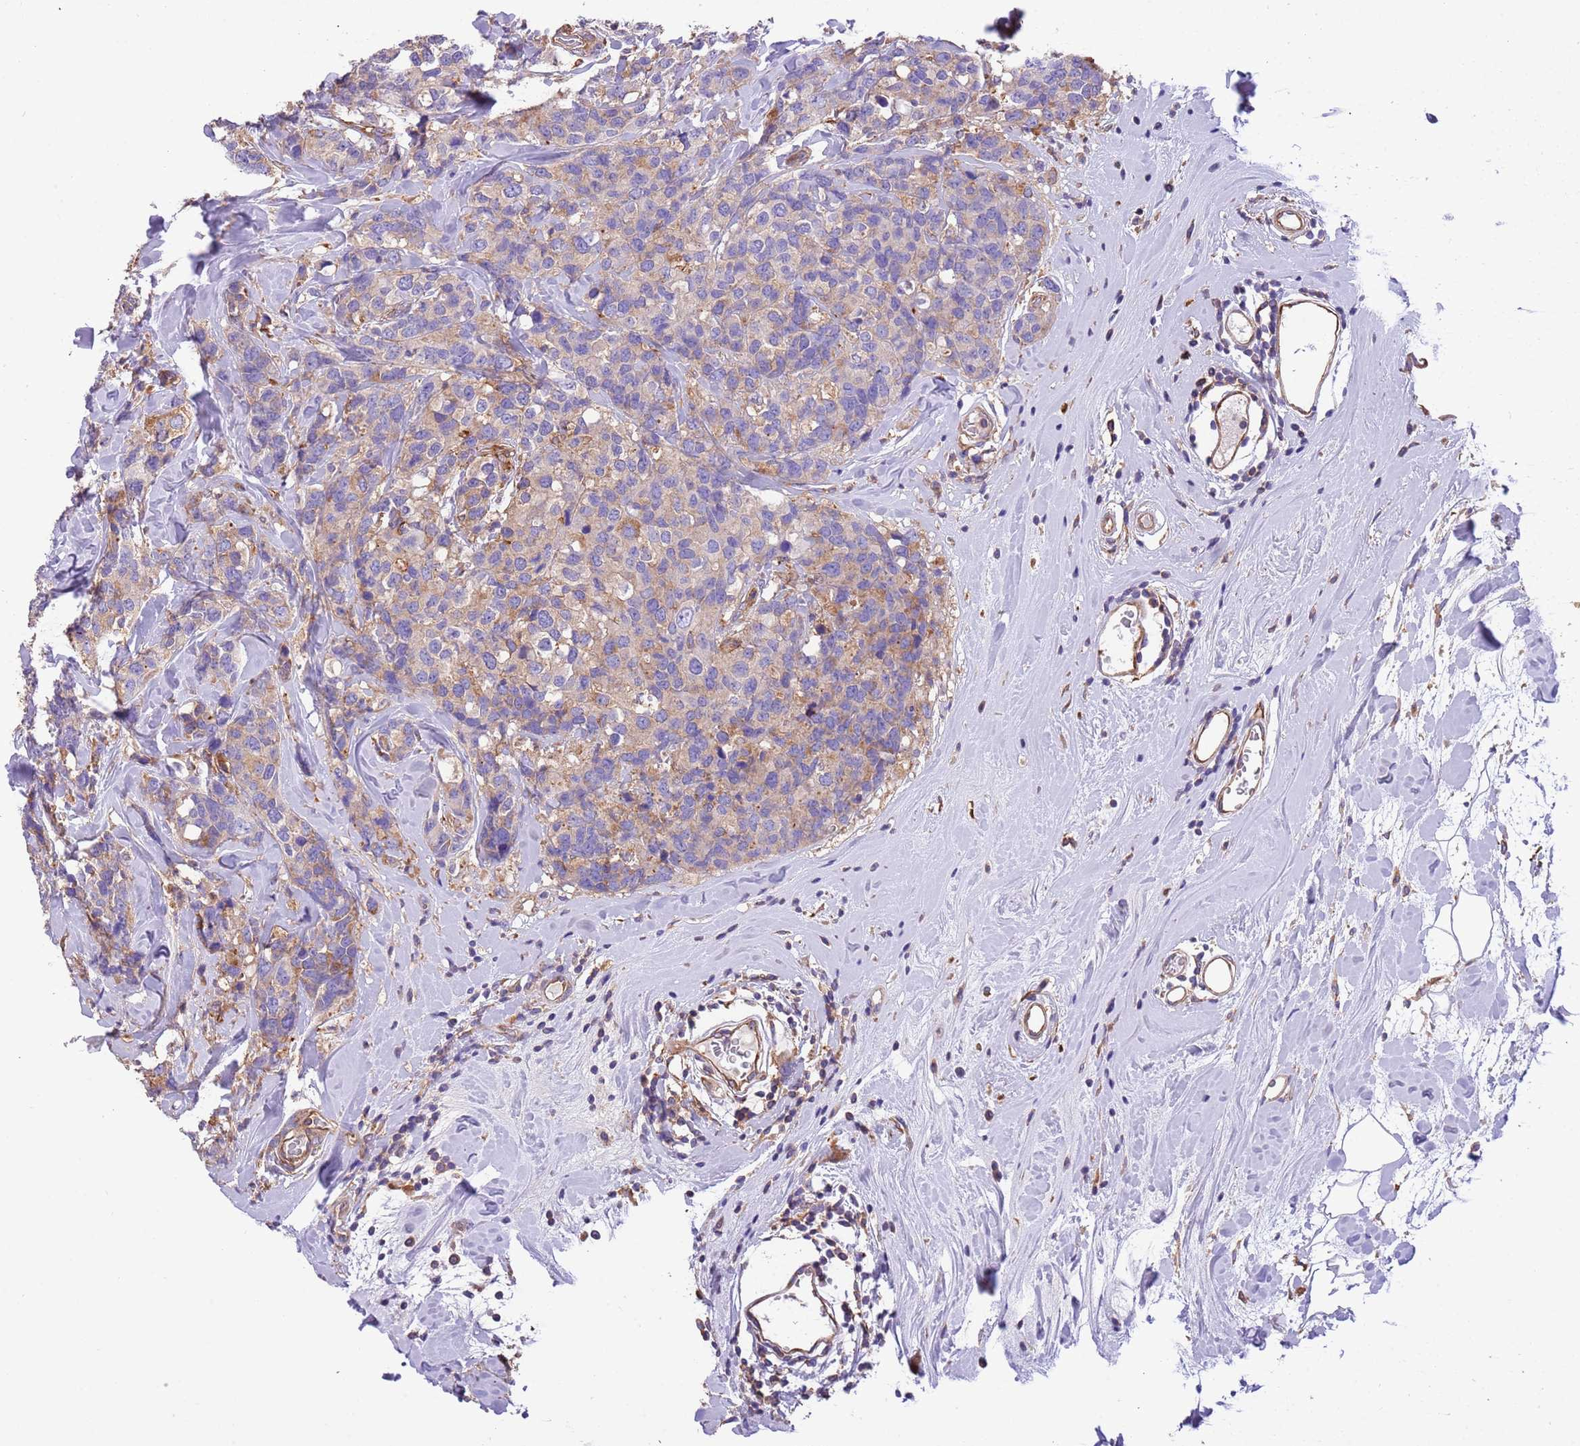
{"staining": {"intensity": "moderate", "quantity": "25%-75%", "location": "cytoplasmic/membranous"}, "tissue": "breast cancer", "cell_type": "Tumor cells", "image_type": "cancer", "snomed": [{"axis": "morphology", "description": "Lobular carcinoma"}, {"axis": "topography", "description": "Breast"}], "caption": "A high-resolution photomicrograph shows IHC staining of breast cancer, which reveals moderate cytoplasmic/membranous positivity in approximately 25%-75% of tumor cells.", "gene": "NAALADL1", "patient": {"sex": "female", "age": 59}}